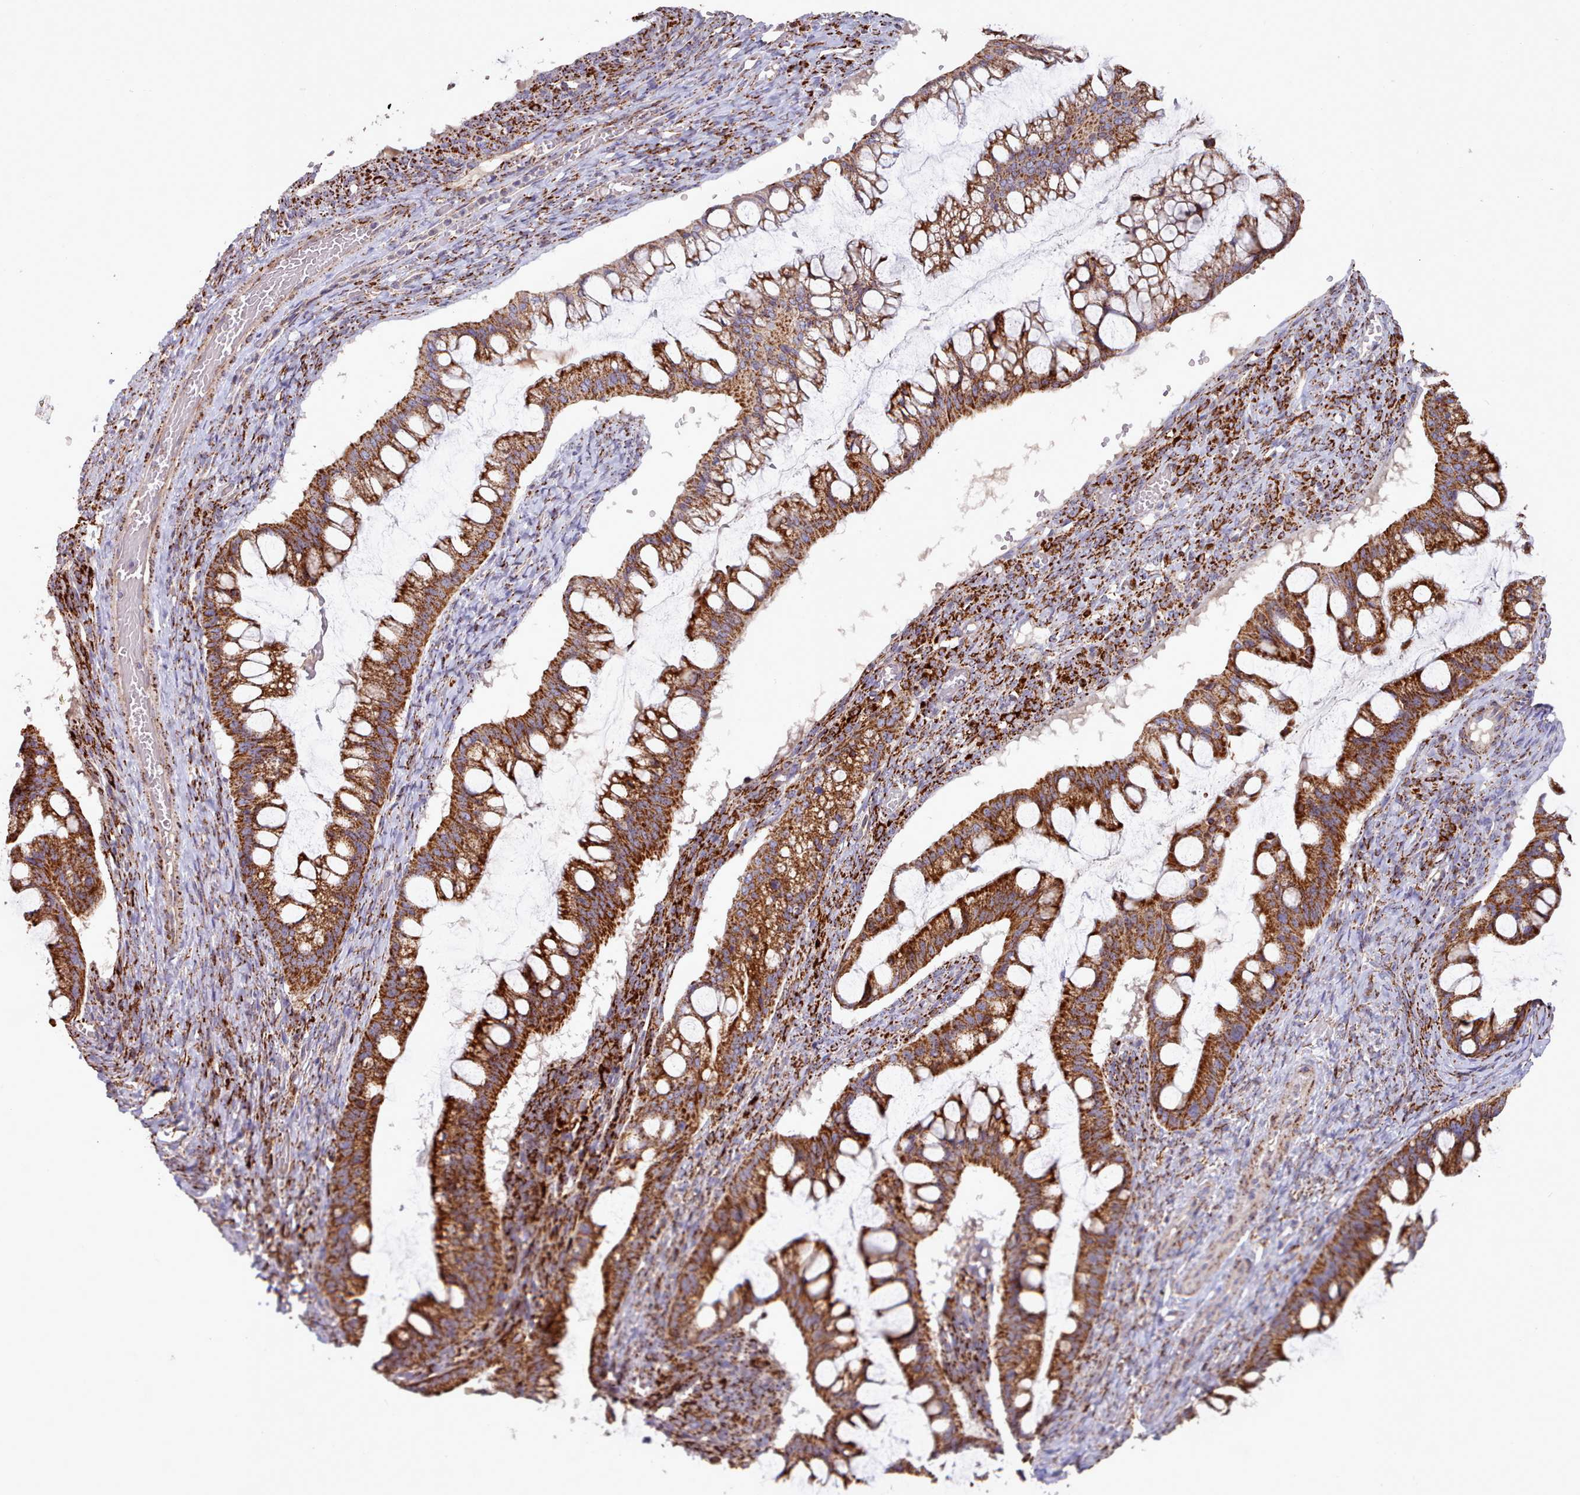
{"staining": {"intensity": "strong", "quantity": ">75%", "location": "cytoplasmic/membranous"}, "tissue": "ovarian cancer", "cell_type": "Tumor cells", "image_type": "cancer", "snomed": [{"axis": "morphology", "description": "Cystadenocarcinoma, mucinous, NOS"}, {"axis": "topography", "description": "Ovary"}], "caption": "This is a photomicrograph of immunohistochemistry staining of ovarian mucinous cystadenocarcinoma, which shows strong positivity in the cytoplasmic/membranous of tumor cells.", "gene": "HSDL2", "patient": {"sex": "female", "age": 73}}